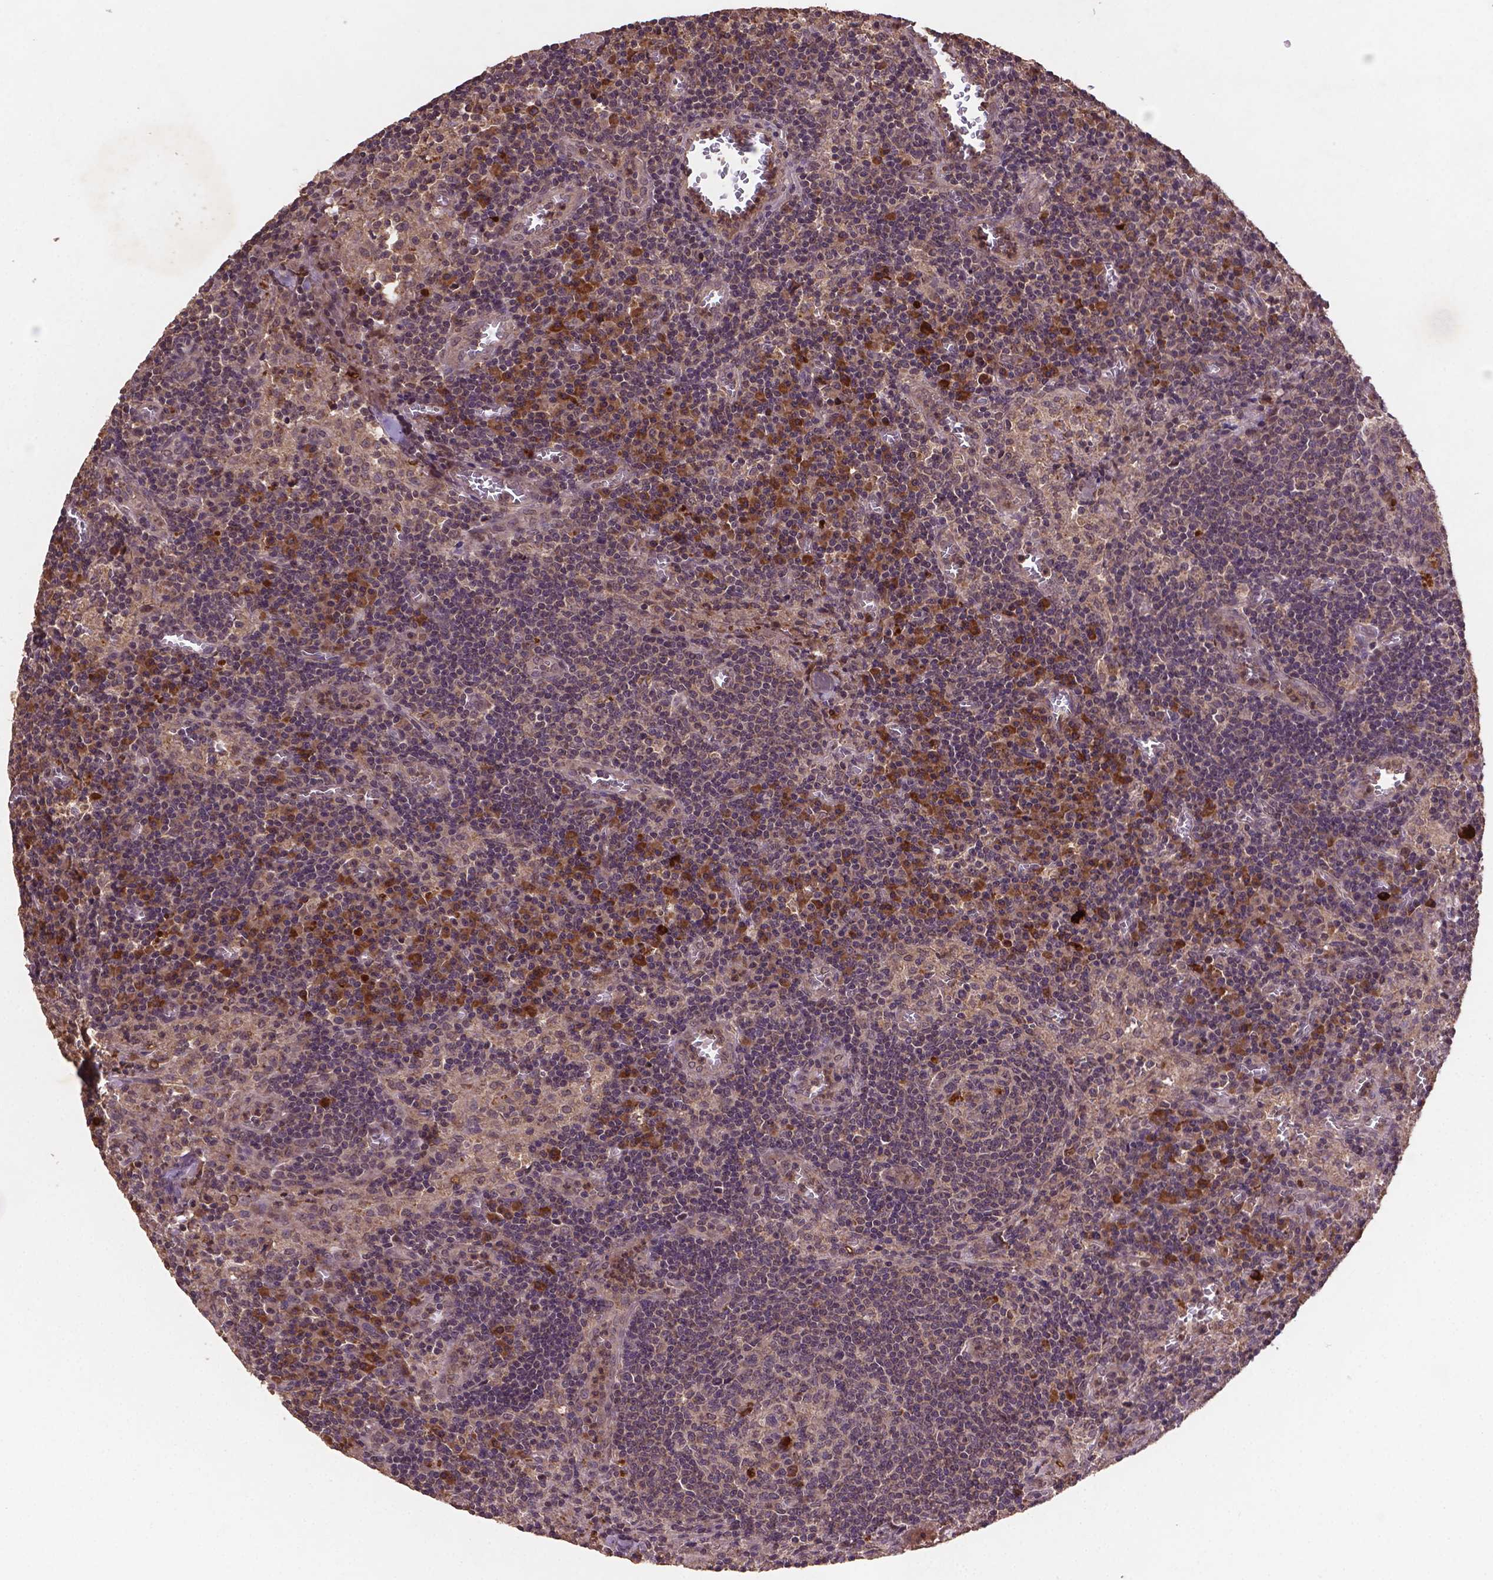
{"staining": {"intensity": "strong", "quantity": "<25%", "location": "cytoplasmic/membranous,nuclear"}, "tissue": "lymph node", "cell_type": "Germinal center cells", "image_type": "normal", "snomed": [{"axis": "morphology", "description": "Normal tissue, NOS"}, {"axis": "topography", "description": "Lymph node"}], "caption": "Immunohistochemical staining of unremarkable human lymph node reveals <25% levels of strong cytoplasmic/membranous,nuclear protein positivity in approximately <25% of germinal center cells. (IHC, brightfield microscopy, high magnification).", "gene": "NIPAL2", "patient": {"sex": "male", "age": 62}}